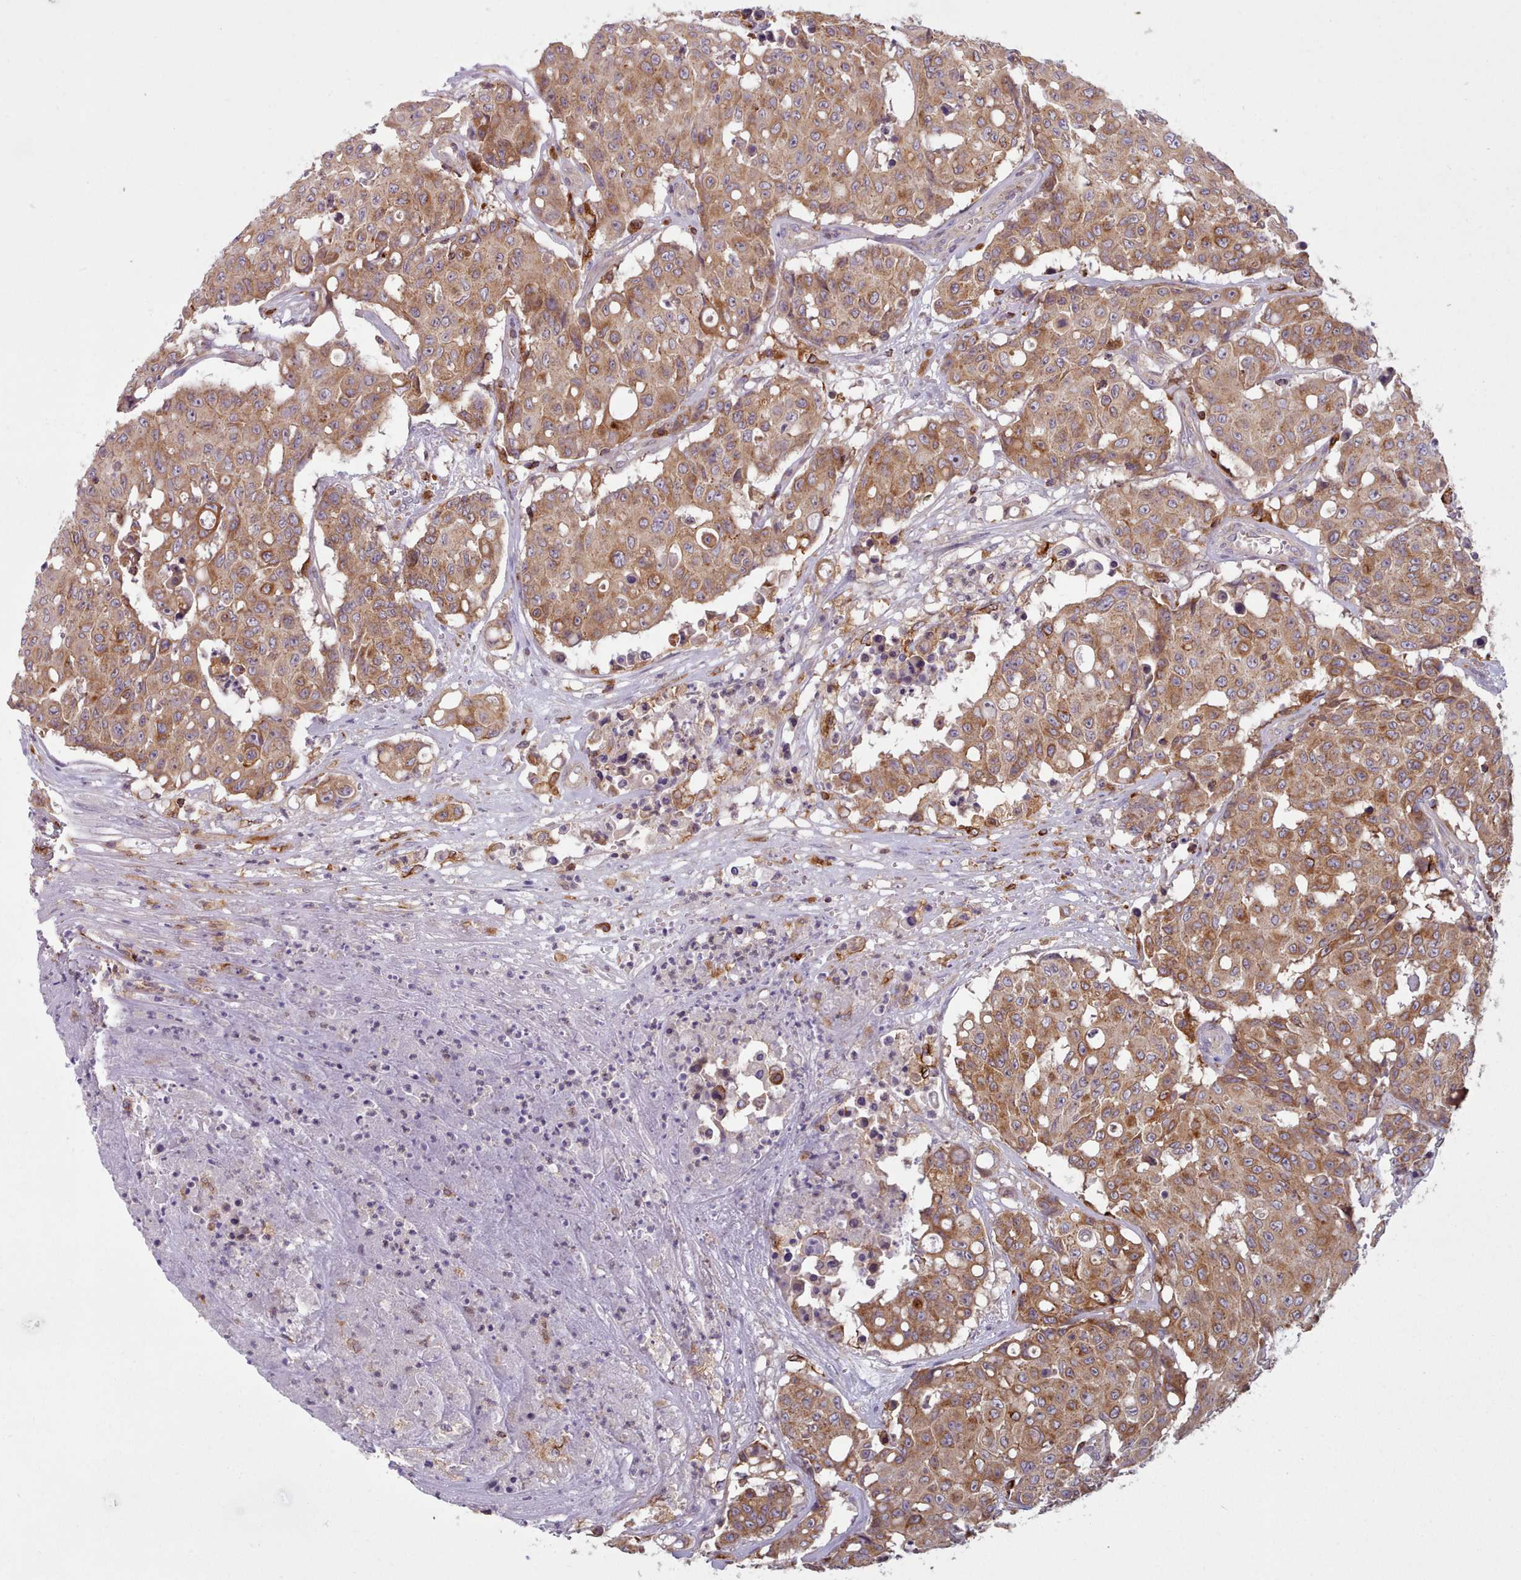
{"staining": {"intensity": "moderate", "quantity": ">75%", "location": "cytoplasmic/membranous"}, "tissue": "colorectal cancer", "cell_type": "Tumor cells", "image_type": "cancer", "snomed": [{"axis": "morphology", "description": "Adenocarcinoma, NOS"}, {"axis": "topography", "description": "Colon"}], "caption": "Immunohistochemistry (DAB) staining of colorectal cancer displays moderate cytoplasmic/membranous protein staining in approximately >75% of tumor cells.", "gene": "CRYBG1", "patient": {"sex": "male", "age": 51}}